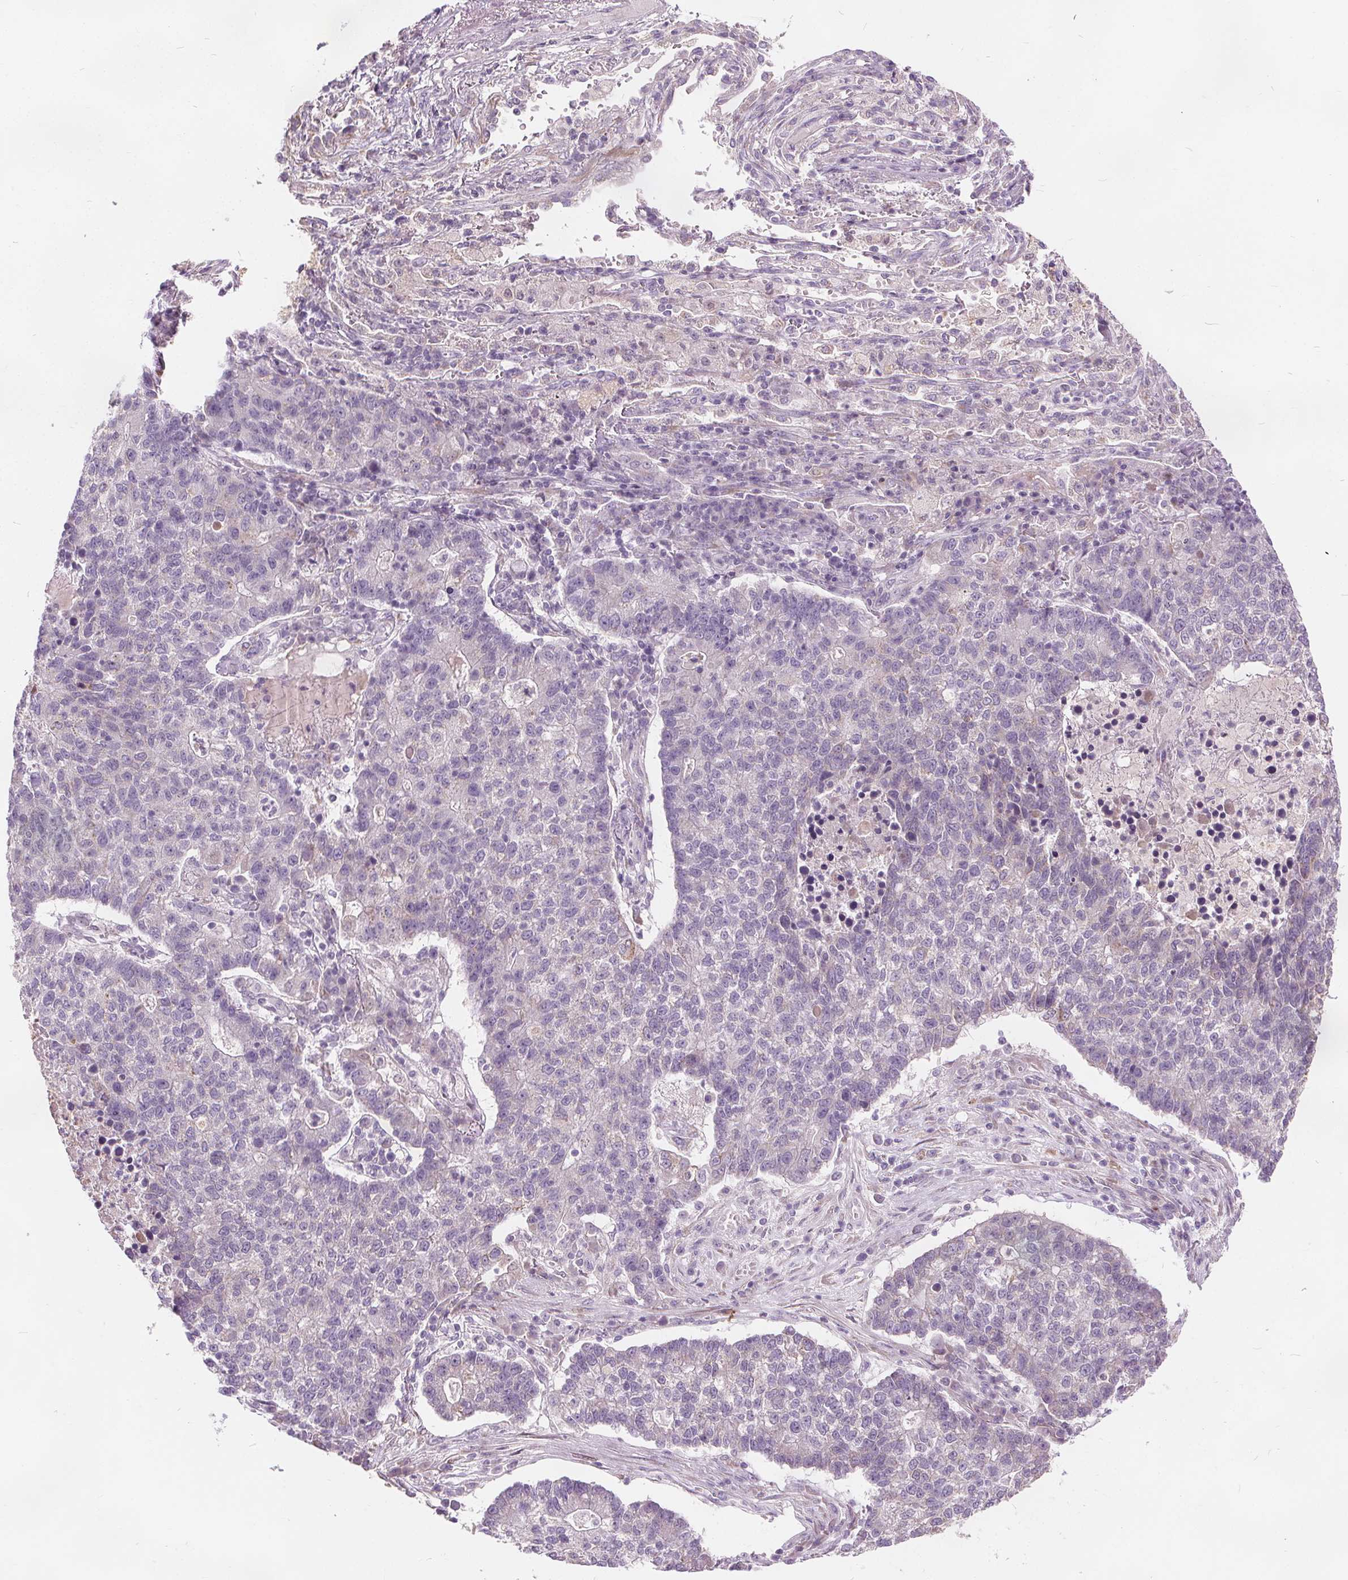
{"staining": {"intensity": "negative", "quantity": "none", "location": "none"}, "tissue": "lung cancer", "cell_type": "Tumor cells", "image_type": "cancer", "snomed": [{"axis": "morphology", "description": "Adenocarcinoma, NOS"}, {"axis": "topography", "description": "Lung"}], "caption": "The immunohistochemistry (IHC) histopathology image has no significant positivity in tumor cells of lung cancer tissue.", "gene": "ACOX2", "patient": {"sex": "male", "age": 57}}